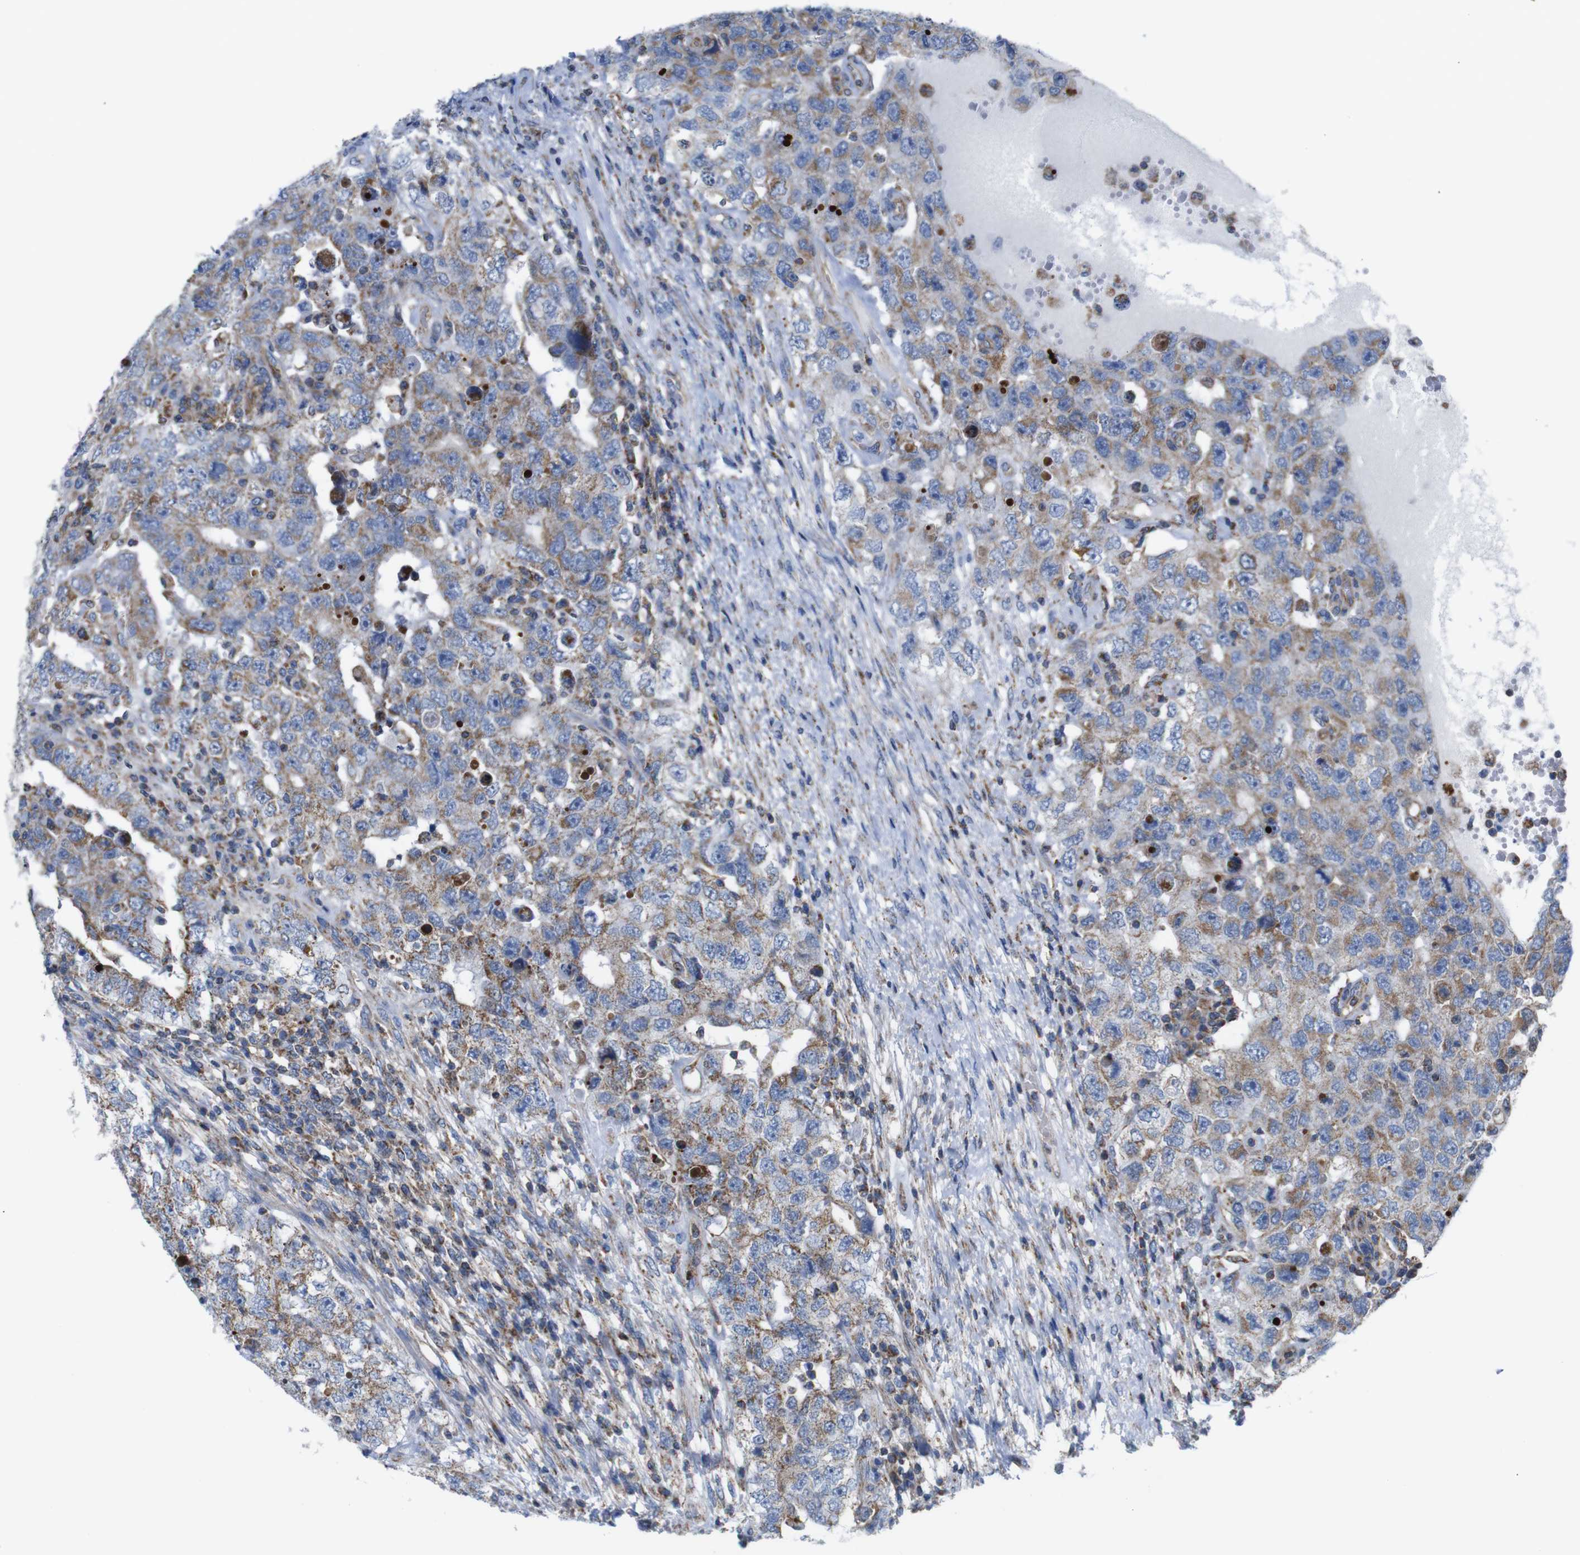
{"staining": {"intensity": "moderate", "quantity": ">75%", "location": "cytoplasmic/membranous"}, "tissue": "testis cancer", "cell_type": "Tumor cells", "image_type": "cancer", "snomed": [{"axis": "morphology", "description": "Carcinoma, Embryonal, NOS"}, {"axis": "topography", "description": "Testis"}], "caption": "Tumor cells display medium levels of moderate cytoplasmic/membranous expression in about >75% of cells in human testis cancer. The staining is performed using DAB (3,3'-diaminobenzidine) brown chromogen to label protein expression. The nuclei are counter-stained blue using hematoxylin.", "gene": "PDCD1LG2", "patient": {"sex": "male", "age": 26}}